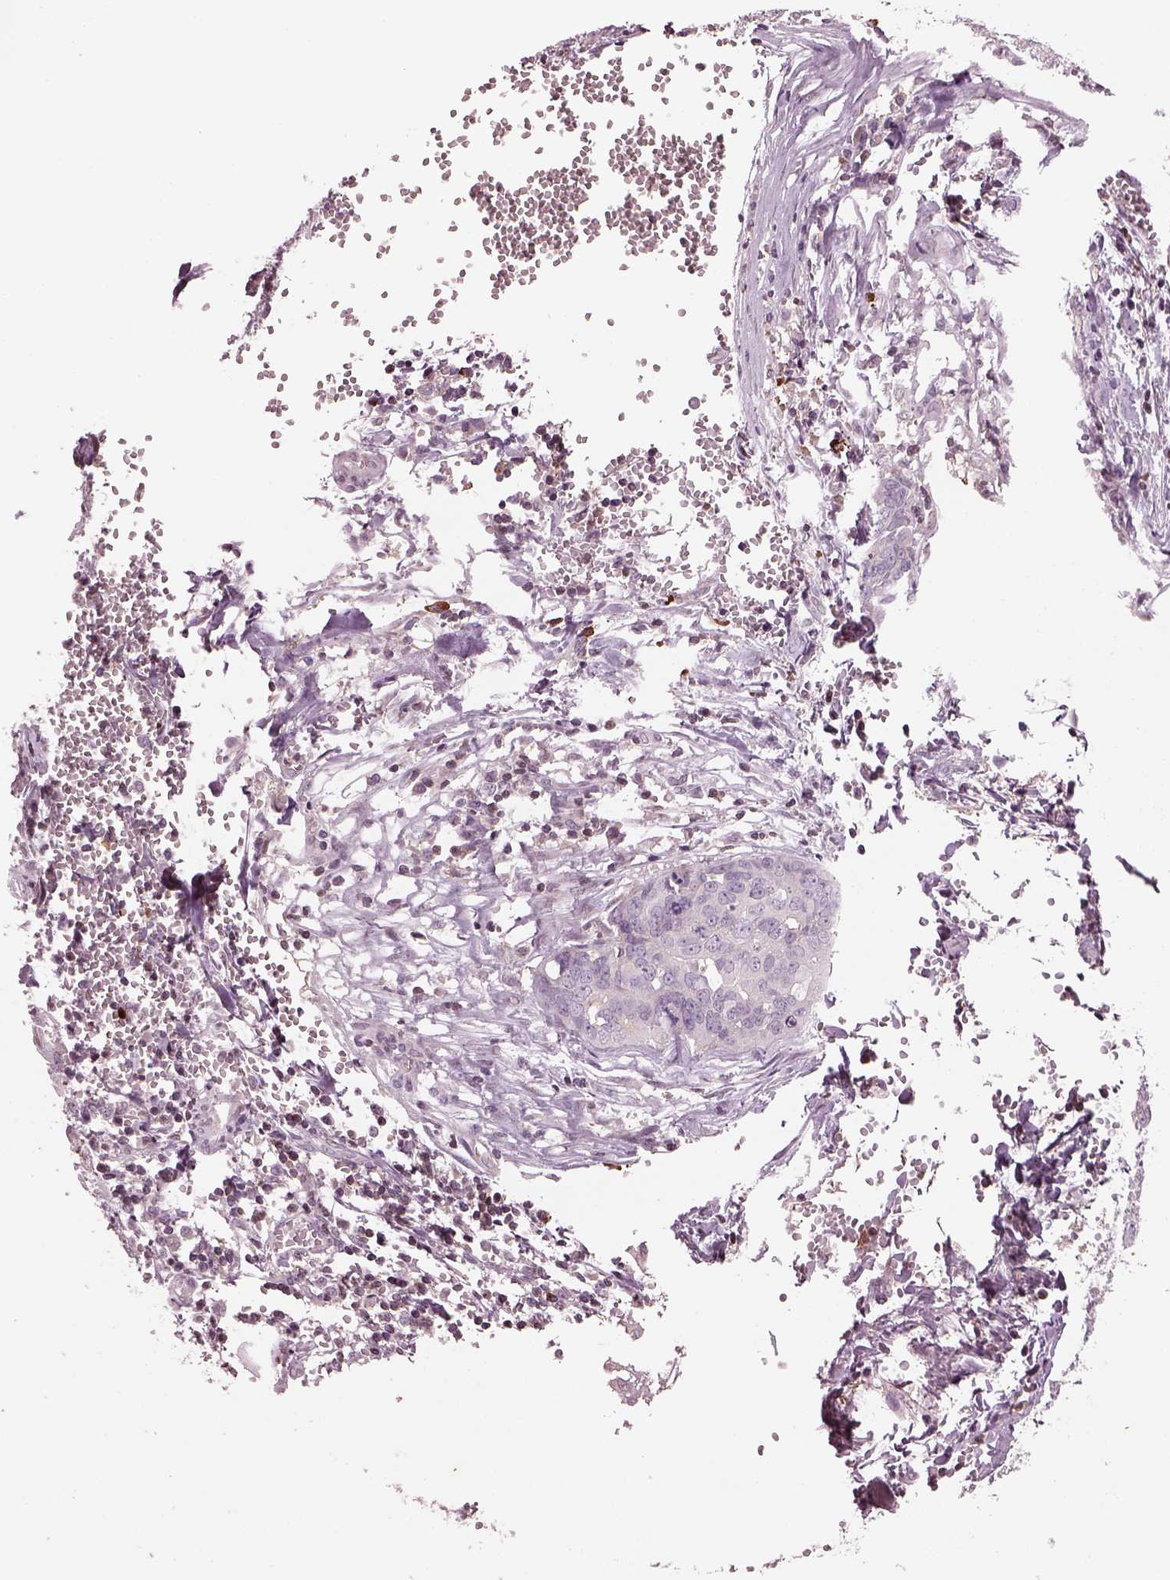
{"staining": {"intensity": "negative", "quantity": "none", "location": "none"}, "tissue": "ovarian cancer", "cell_type": "Tumor cells", "image_type": "cancer", "snomed": [{"axis": "morphology", "description": "Carcinoma, endometroid"}, {"axis": "topography", "description": "Ovary"}], "caption": "IHC micrograph of neoplastic tissue: ovarian cancer stained with DAB (3,3'-diaminobenzidine) demonstrates no significant protein staining in tumor cells.", "gene": "PTX4", "patient": {"sex": "female", "age": 78}}